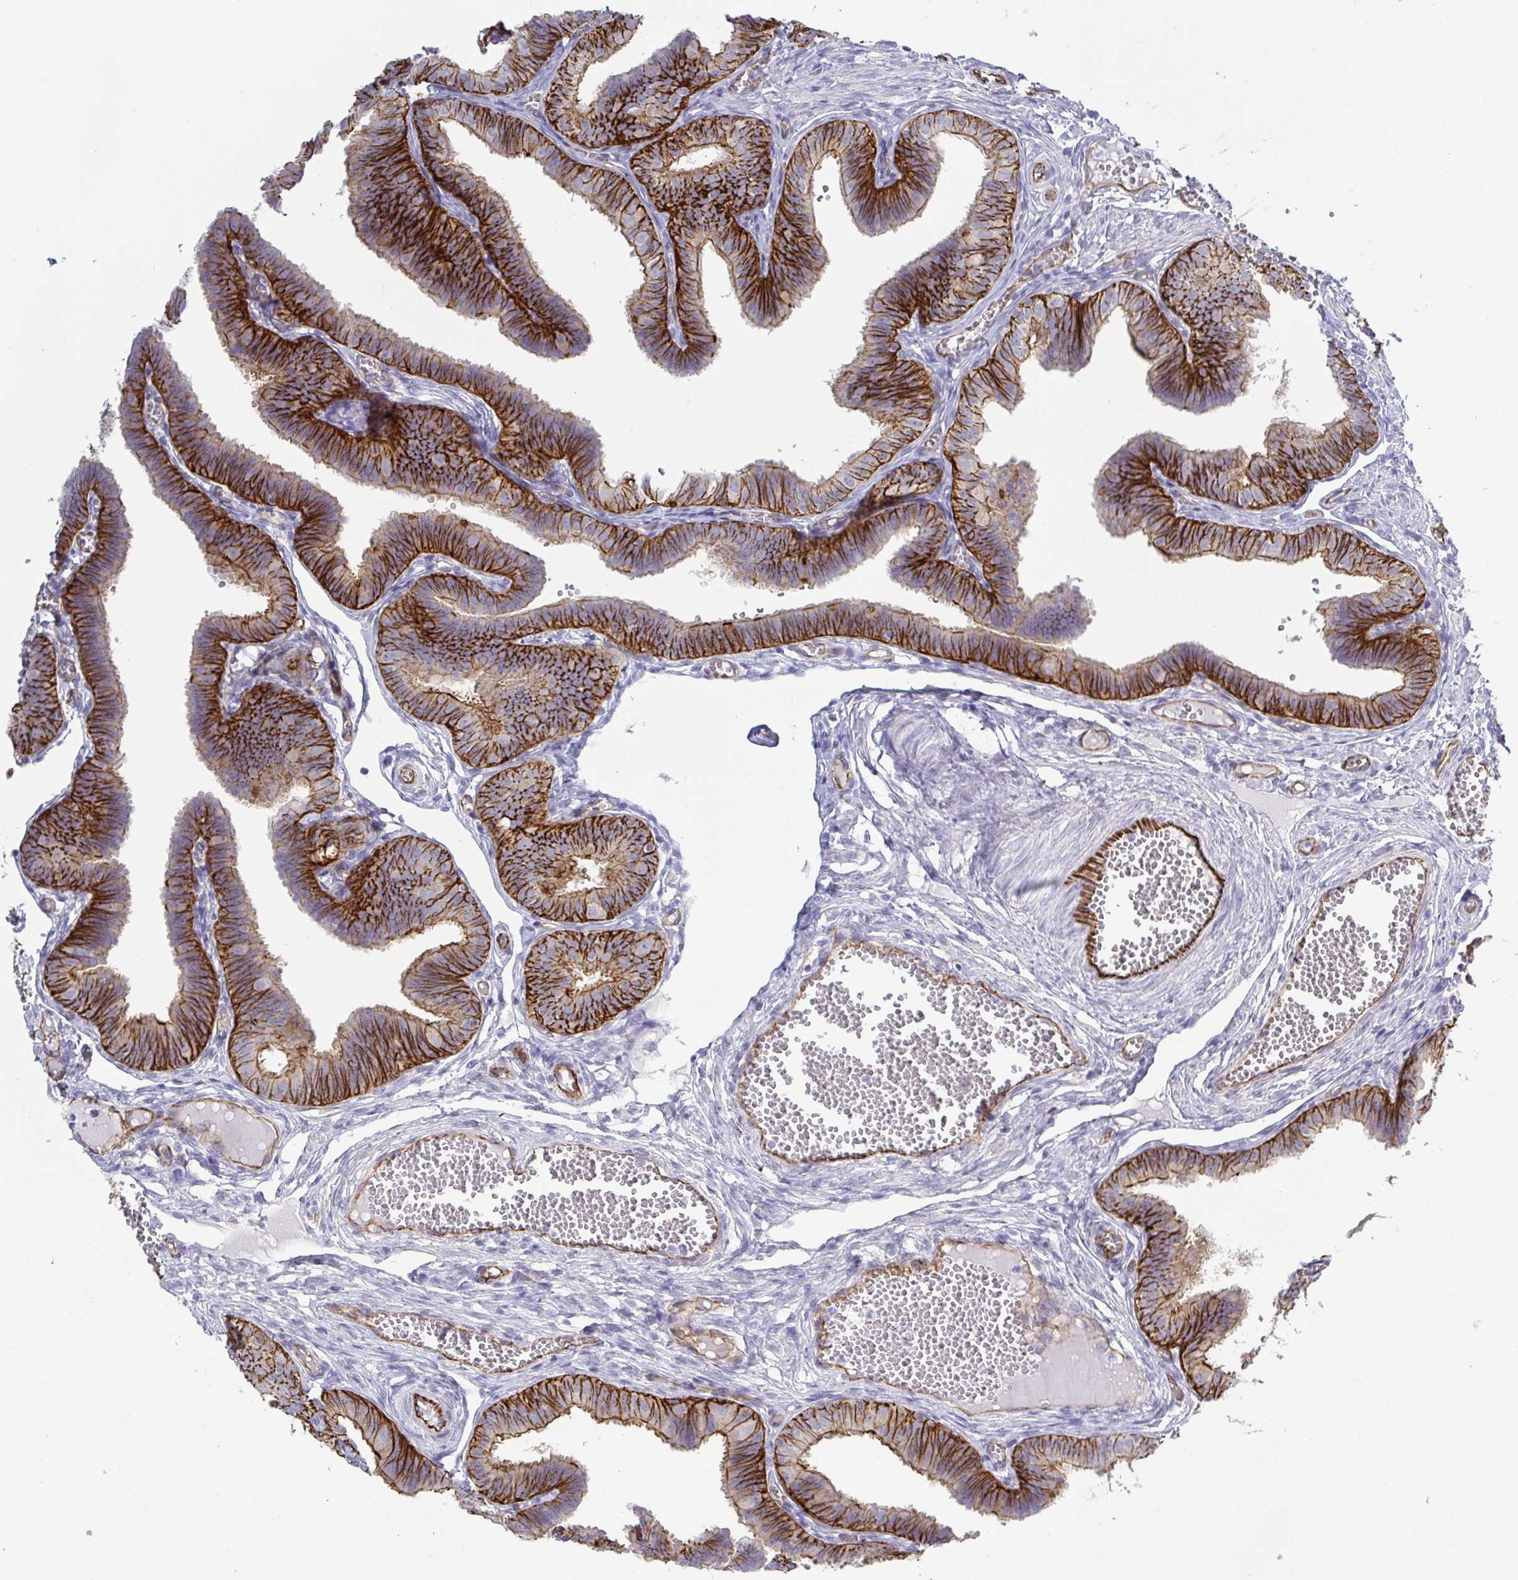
{"staining": {"intensity": "strong", "quantity": ">75%", "location": "cytoplasmic/membranous"}, "tissue": "fallopian tube", "cell_type": "Glandular cells", "image_type": "normal", "snomed": [{"axis": "morphology", "description": "Normal tissue, NOS"}, {"axis": "topography", "description": "Fallopian tube"}], "caption": "Glandular cells exhibit high levels of strong cytoplasmic/membranous positivity in approximately >75% of cells in benign human fallopian tube.", "gene": "LIMA1", "patient": {"sex": "female", "age": 25}}